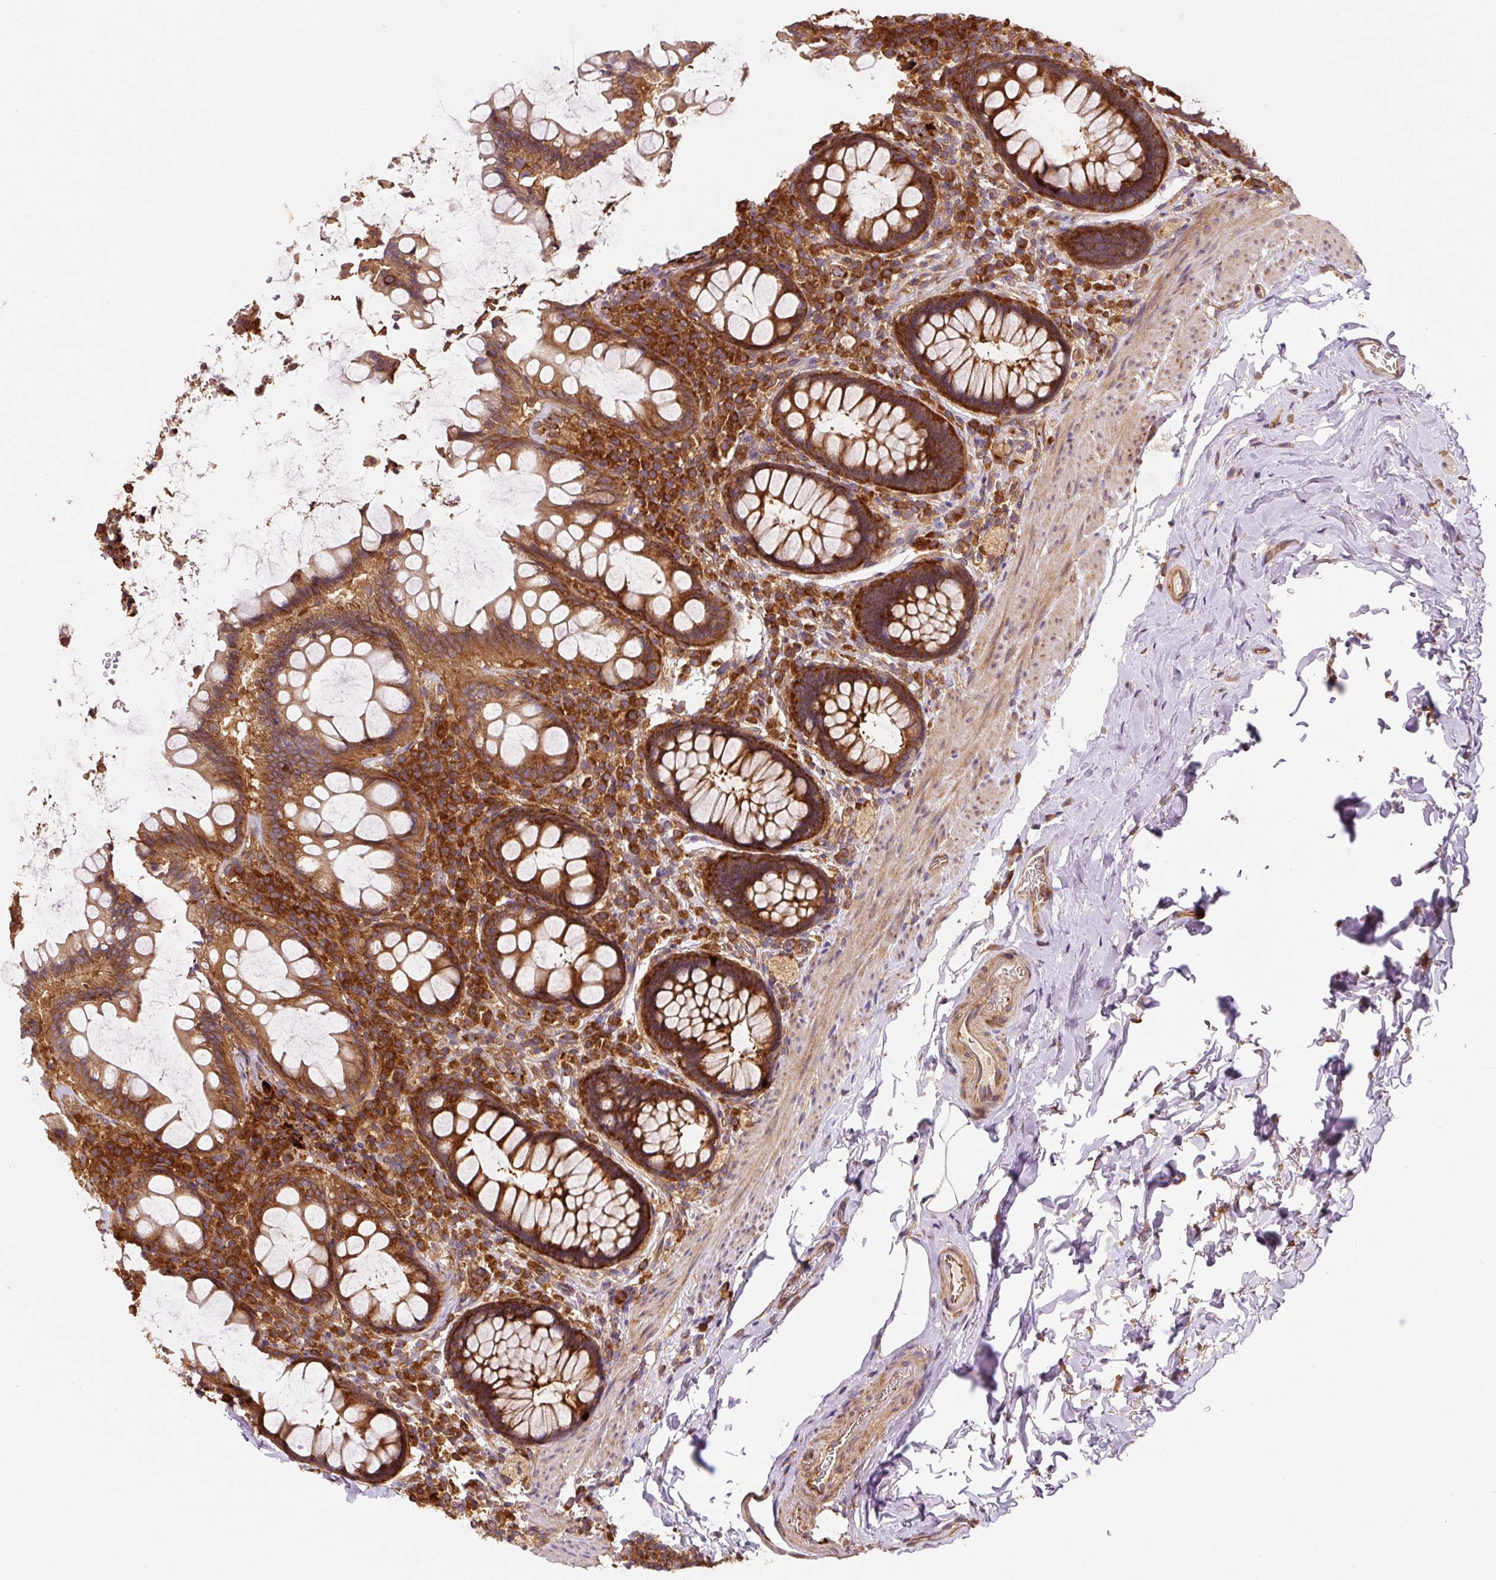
{"staining": {"intensity": "strong", "quantity": ">75%", "location": "cytoplasmic/membranous"}, "tissue": "rectum", "cell_type": "Glandular cells", "image_type": "normal", "snomed": [{"axis": "morphology", "description": "Normal tissue, NOS"}, {"axis": "topography", "description": "Rectum"}], "caption": "Glandular cells display strong cytoplasmic/membranous expression in approximately >75% of cells in unremarkable rectum.", "gene": "EIF2S2", "patient": {"sex": "female", "age": 69}}